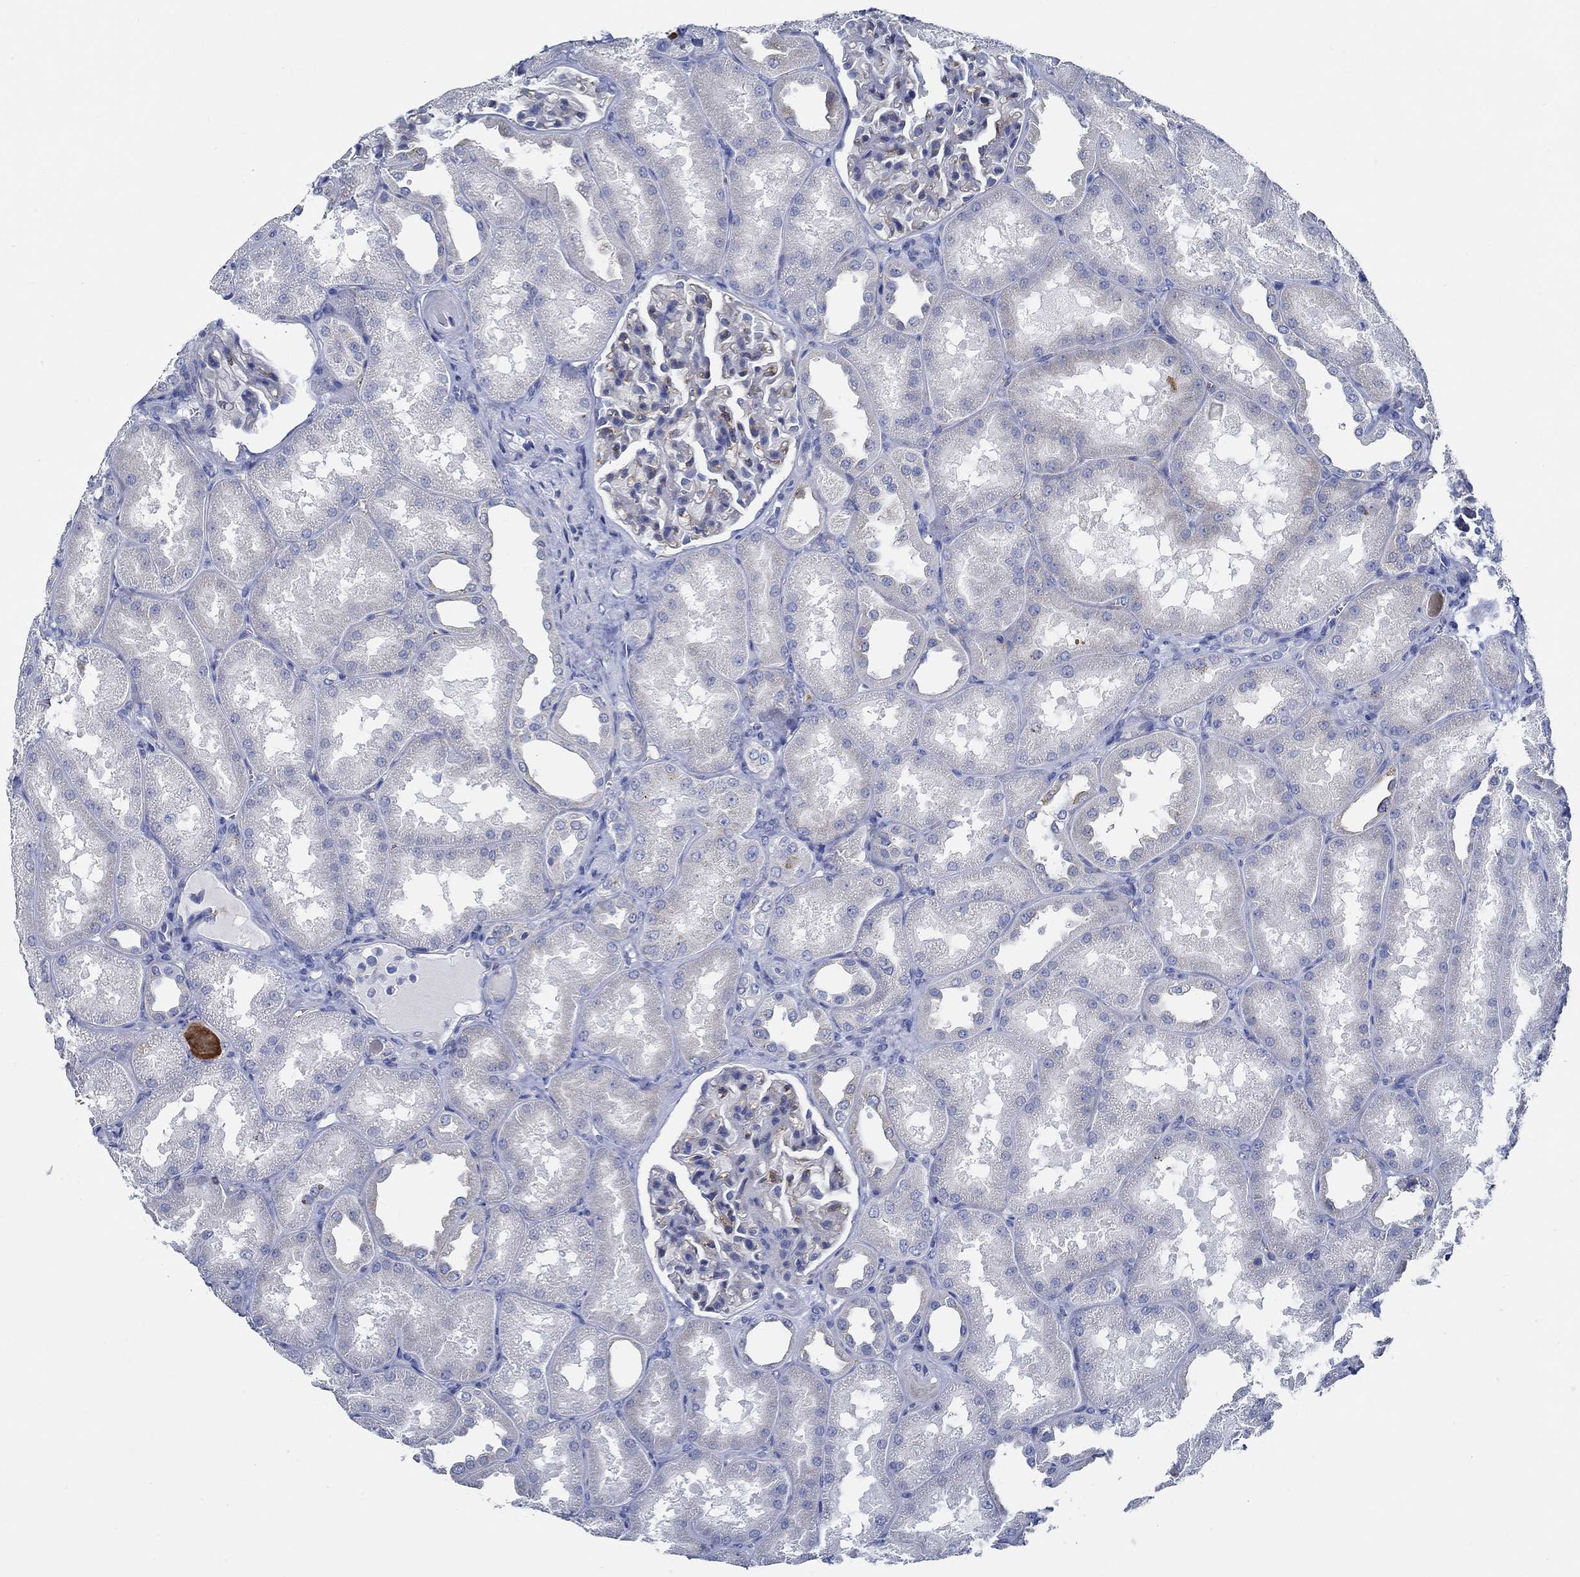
{"staining": {"intensity": "negative", "quantity": "none", "location": "none"}, "tissue": "kidney", "cell_type": "Cells in glomeruli", "image_type": "normal", "snomed": [{"axis": "morphology", "description": "Normal tissue, NOS"}, {"axis": "topography", "description": "Kidney"}], "caption": "A photomicrograph of kidney stained for a protein demonstrates no brown staining in cells in glomeruli. (IHC, brightfield microscopy, high magnification).", "gene": "HECW2", "patient": {"sex": "male", "age": 61}}